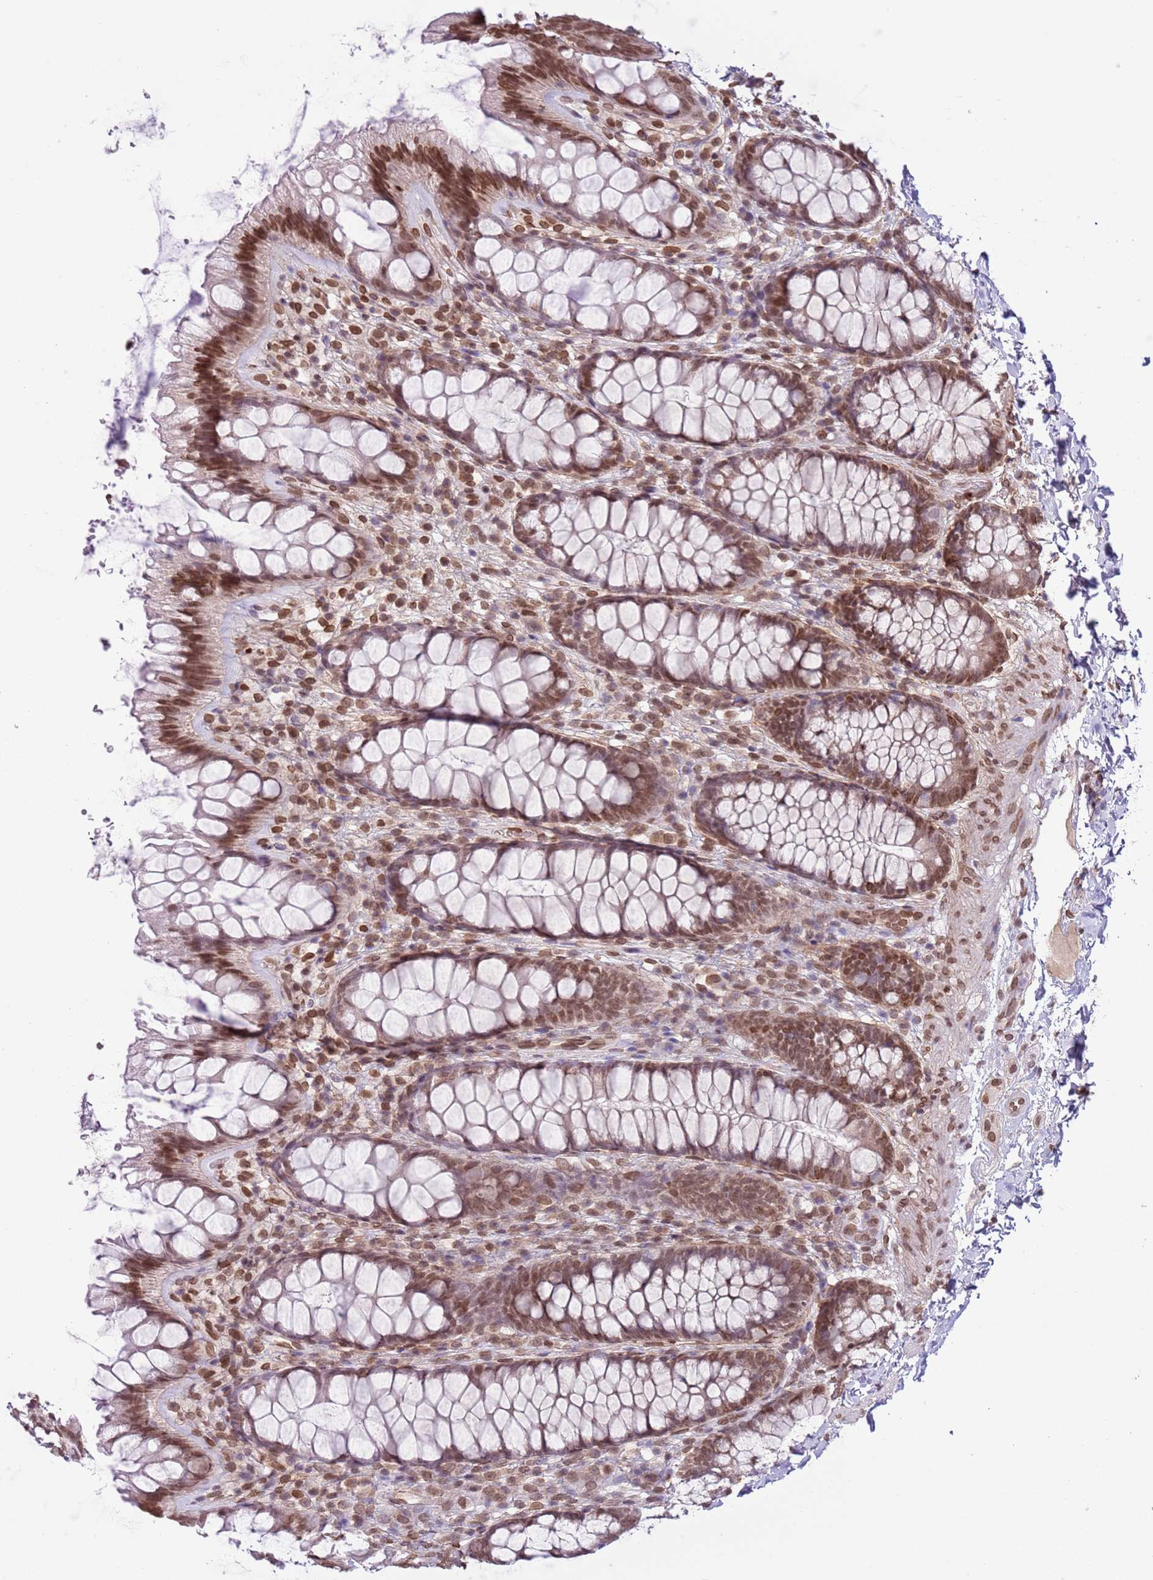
{"staining": {"intensity": "weak", "quantity": ">75%", "location": "nuclear"}, "tissue": "colon", "cell_type": "Endothelial cells", "image_type": "normal", "snomed": [{"axis": "morphology", "description": "Normal tissue, NOS"}, {"axis": "topography", "description": "Colon"}], "caption": "A micrograph showing weak nuclear expression in about >75% of endothelial cells in unremarkable colon, as visualized by brown immunohistochemical staining.", "gene": "ZGLP1", "patient": {"sex": "male", "age": 46}}